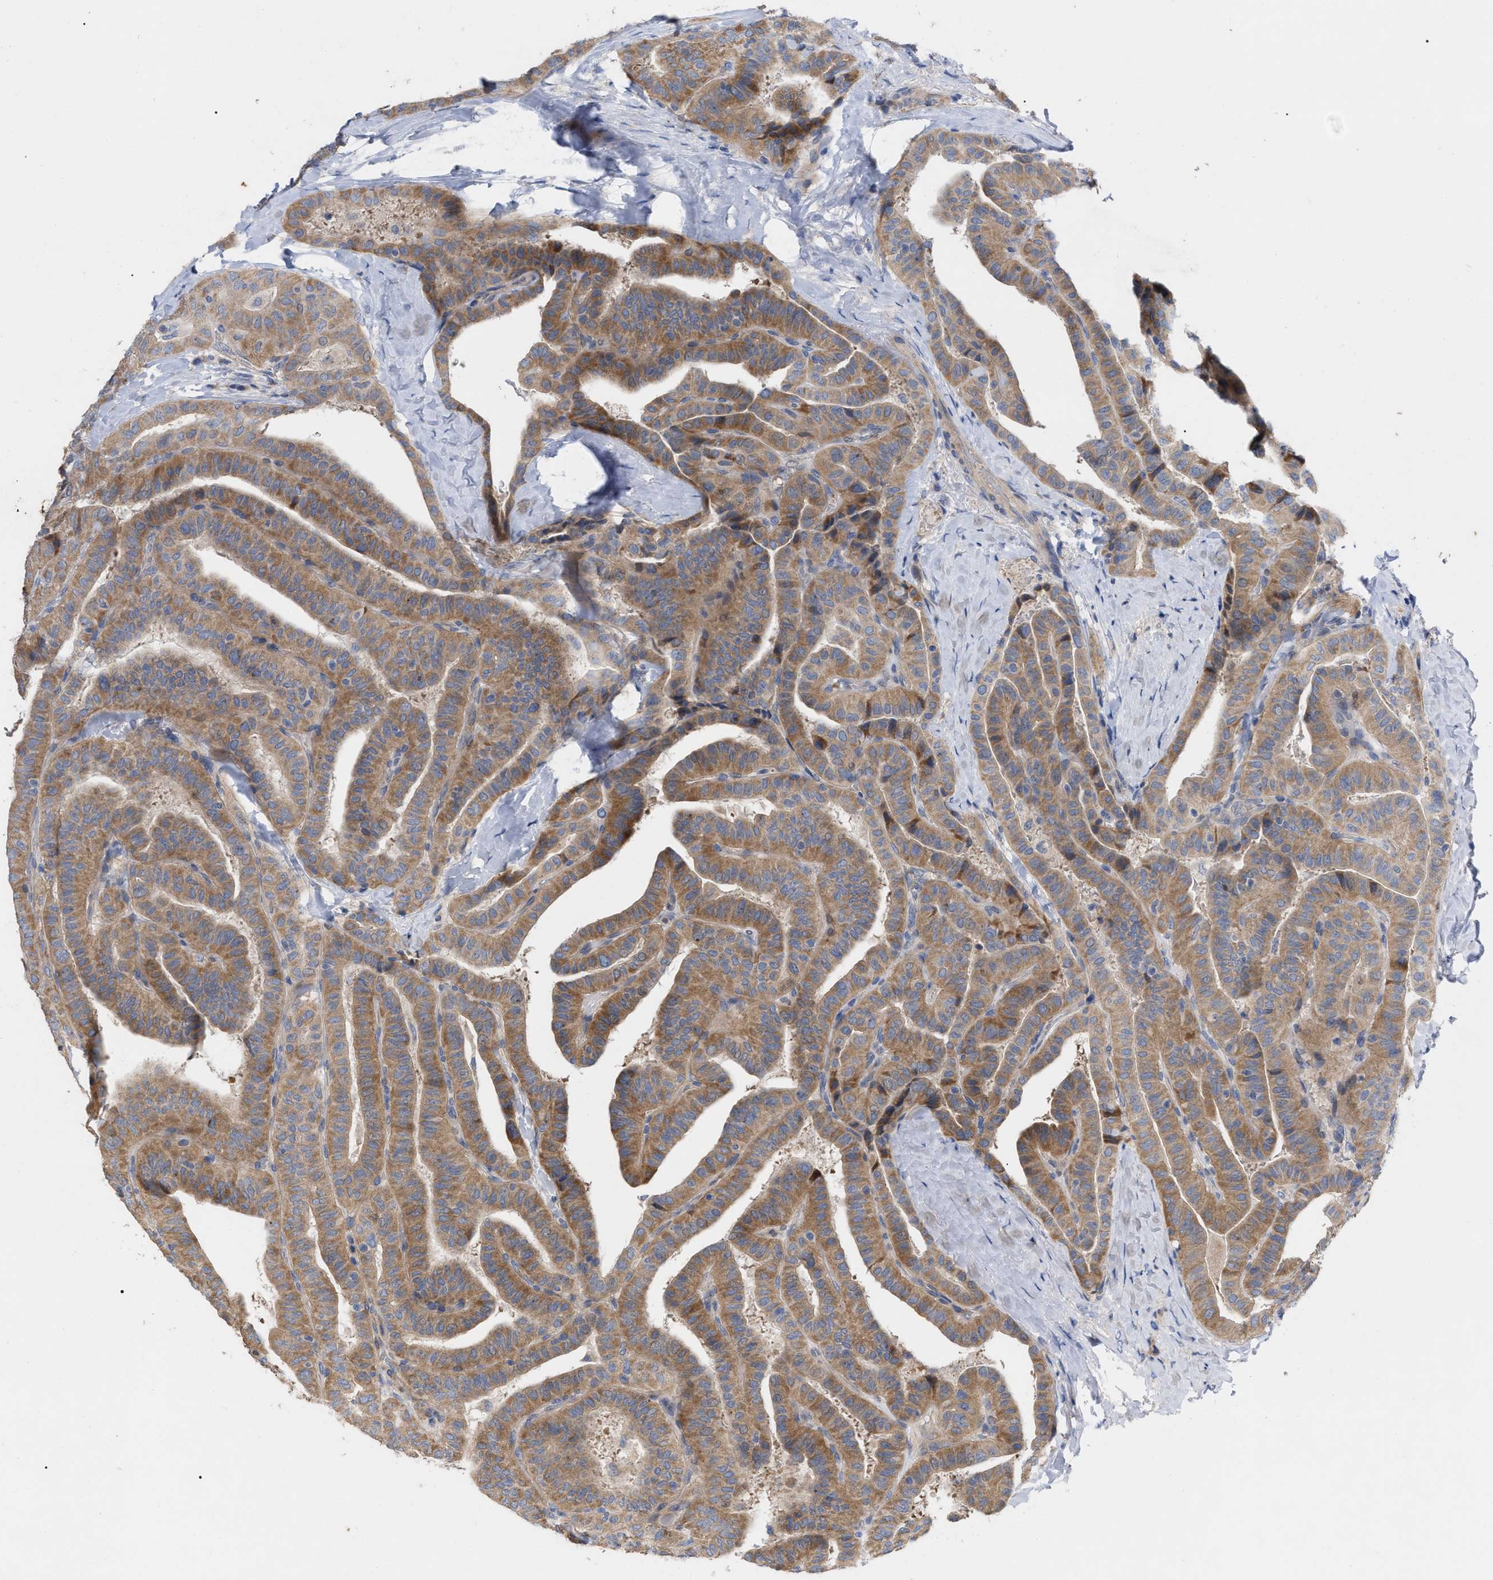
{"staining": {"intensity": "moderate", "quantity": ">75%", "location": "cytoplasmic/membranous"}, "tissue": "thyroid cancer", "cell_type": "Tumor cells", "image_type": "cancer", "snomed": [{"axis": "morphology", "description": "Papillary adenocarcinoma, NOS"}, {"axis": "topography", "description": "Thyroid gland"}], "caption": "IHC of human thyroid cancer (papillary adenocarcinoma) demonstrates medium levels of moderate cytoplasmic/membranous positivity in approximately >75% of tumor cells.", "gene": "VIP", "patient": {"sex": "male", "age": 77}}